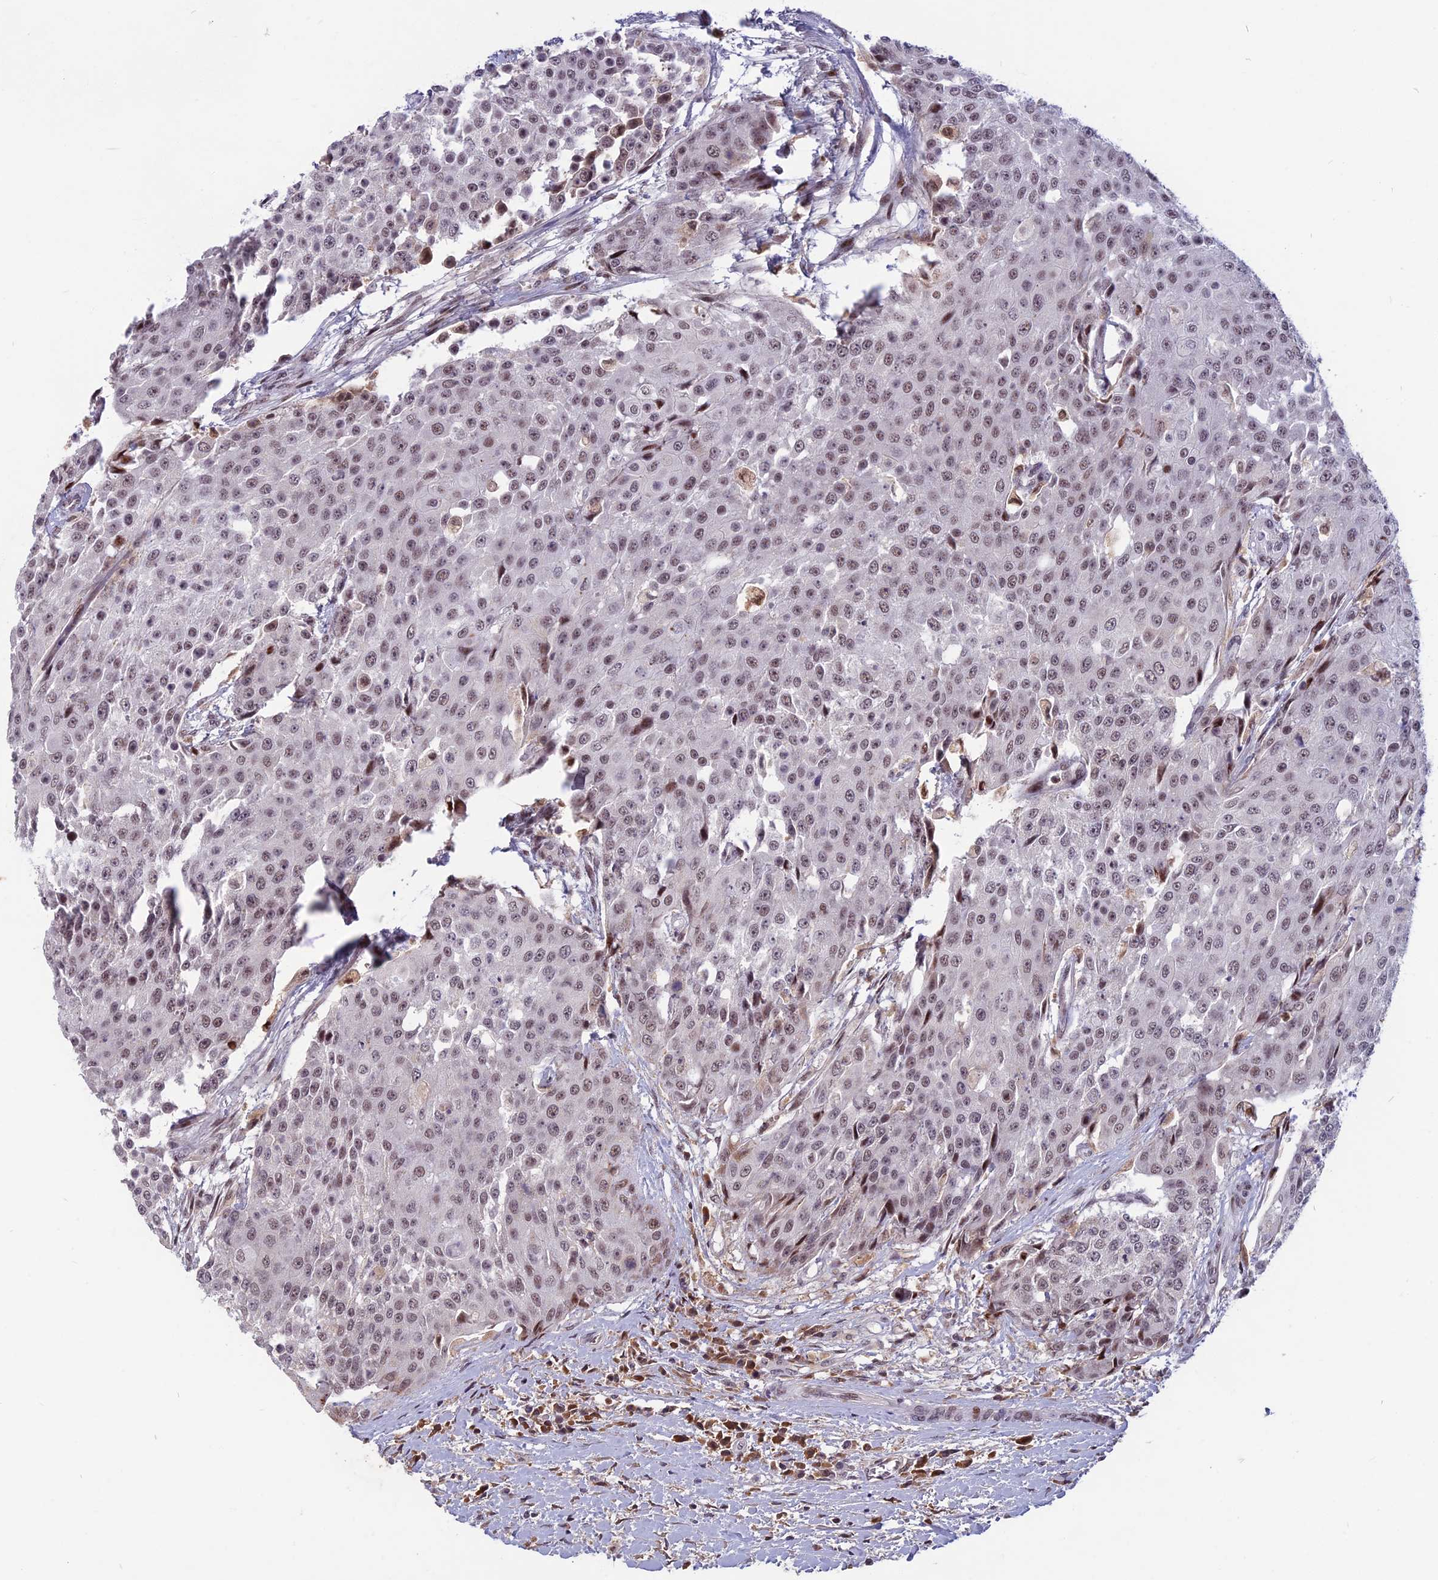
{"staining": {"intensity": "weak", "quantity": "25%-75%", "location": "nuclear"}, "tissue": "urothelial cancer", "cell_type": "Tumor cells", "image_type": "cancer", "snomed": [{"axis": "morphology", "description": "Urothelial carcinoma, High grade"}, {"axis": "topography", "description": "Urinary bladder"}], "caption": "IHC of human urothelial cancer reveals low levels of weak nuclear expression in approximately 25%-75% of tumor cells.", "gene": "CDC7", "patient": {"sex": "female", "age": 63}}